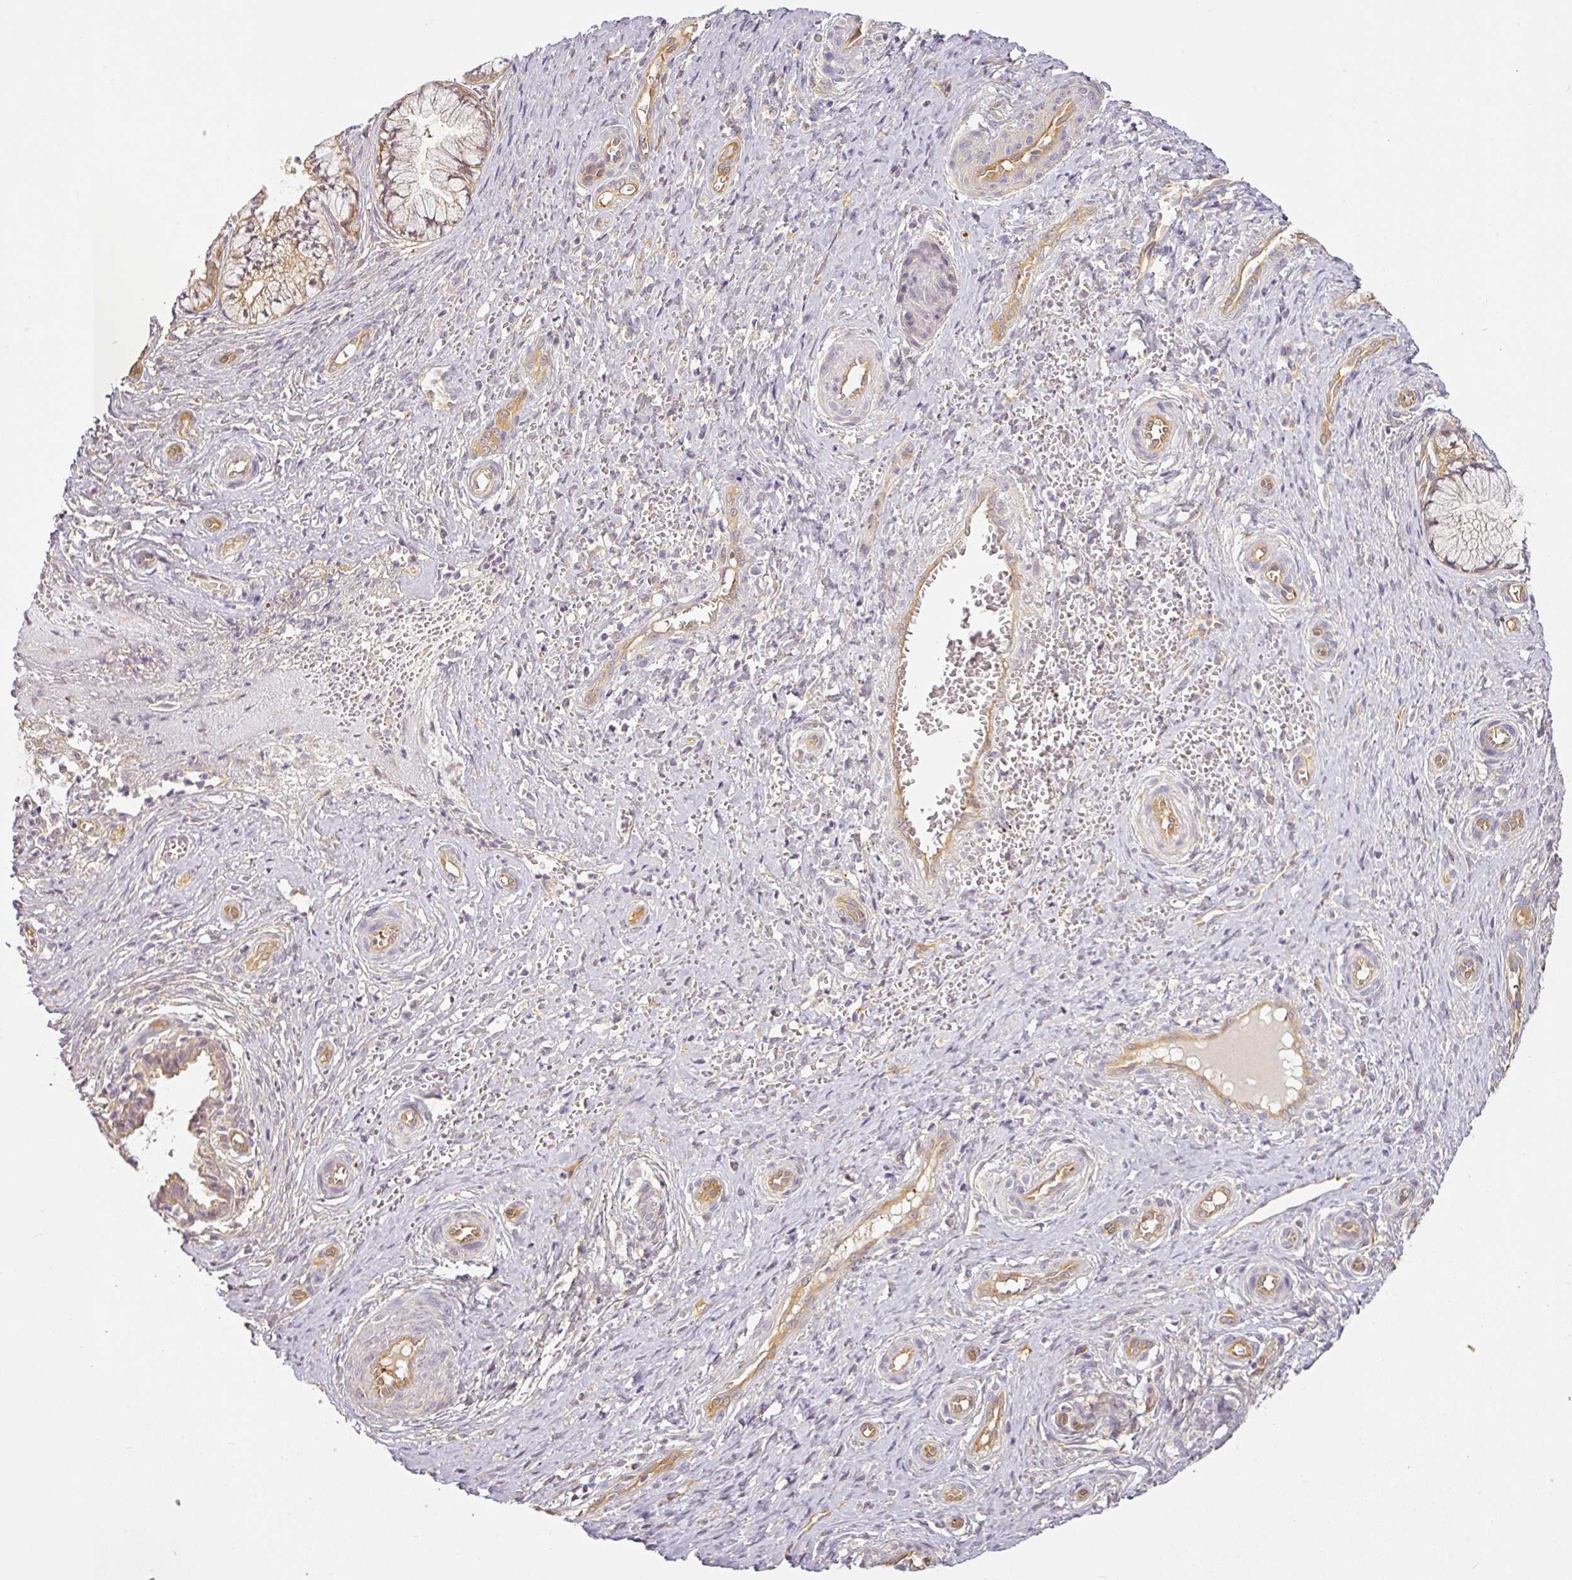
{"staining": {"intensity": "weak", "quantity": "25%-75%", "location": "cytoplasmic/membranous"}, "tissue": "cervix", "cell_type": "Glandular cells", "image_type": "normal", "snomed": [{"axis": "morphology", "description": "Normal tissue, NOS"}, {"axis": "topography", "description": "Cervix"}], "caption": "DAB immunohistochemical staining of normal human cervix reveals weak cytoplasmic/membranous protein expression in approximately 25%-75% of glandular cells.", "gene": "ANKRD18A", "patient": {"sex": "female", "age": 36}}